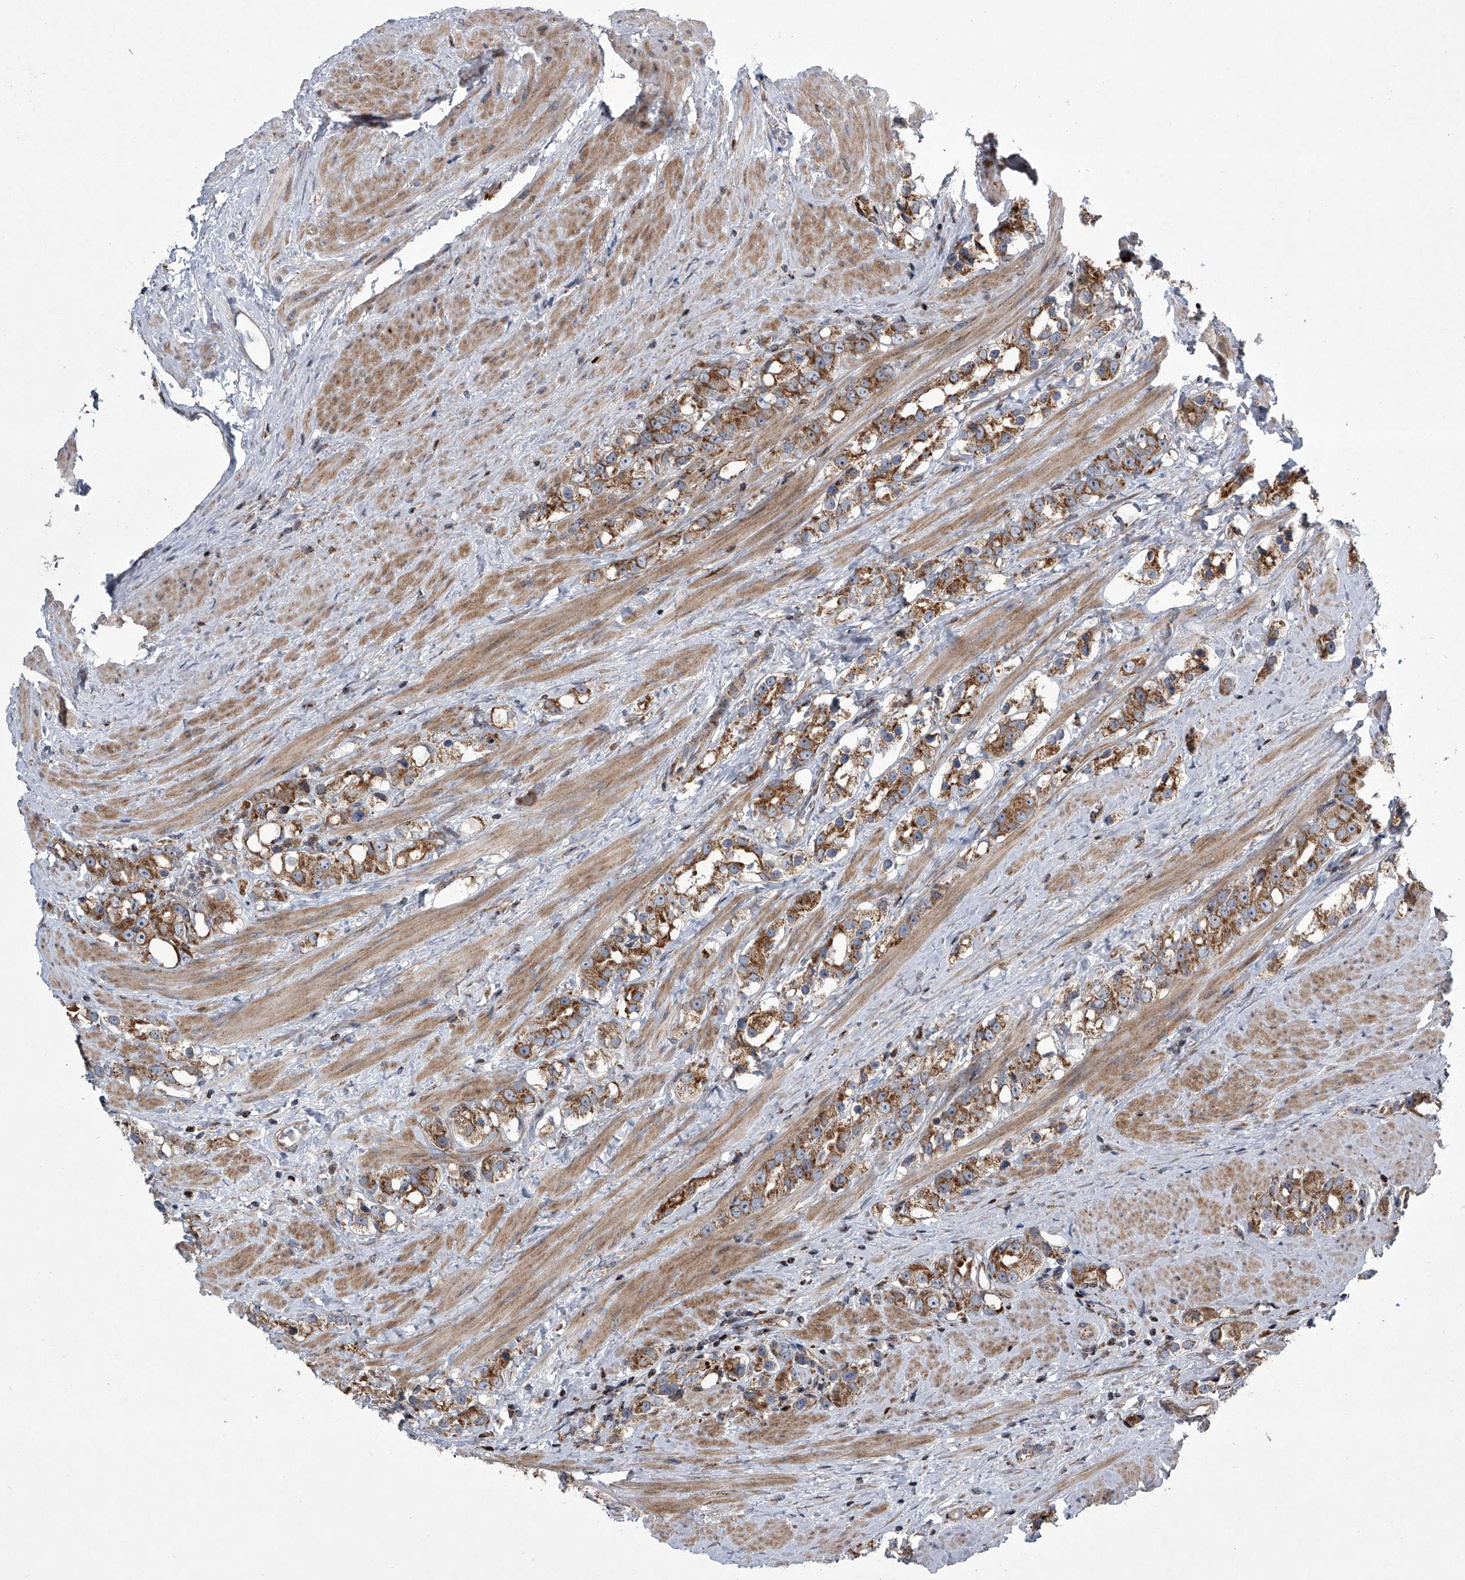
{"staining": {"intensity": "moderate", "quantity": ">75%", "location": "cytoplasmic/membranous"}, "tissue": "prostate cancer", "cell_type": "Tumor cells", "image_type": "cancer", "snomed": [{"axis": "morphology", "description": "Adenocarcinoma, NOS"}, {"axis": "topography", "description": "Prostate"}], "caption": "Immunohistochemical staining of adenocarcinoma (prostate) demonstrates medium levels of moderate cytoplasmic/membranous positivity in approximately >75% of tumor cells.", "gene": "STRADA", "patient": {"sex": "male", "age": 79}}